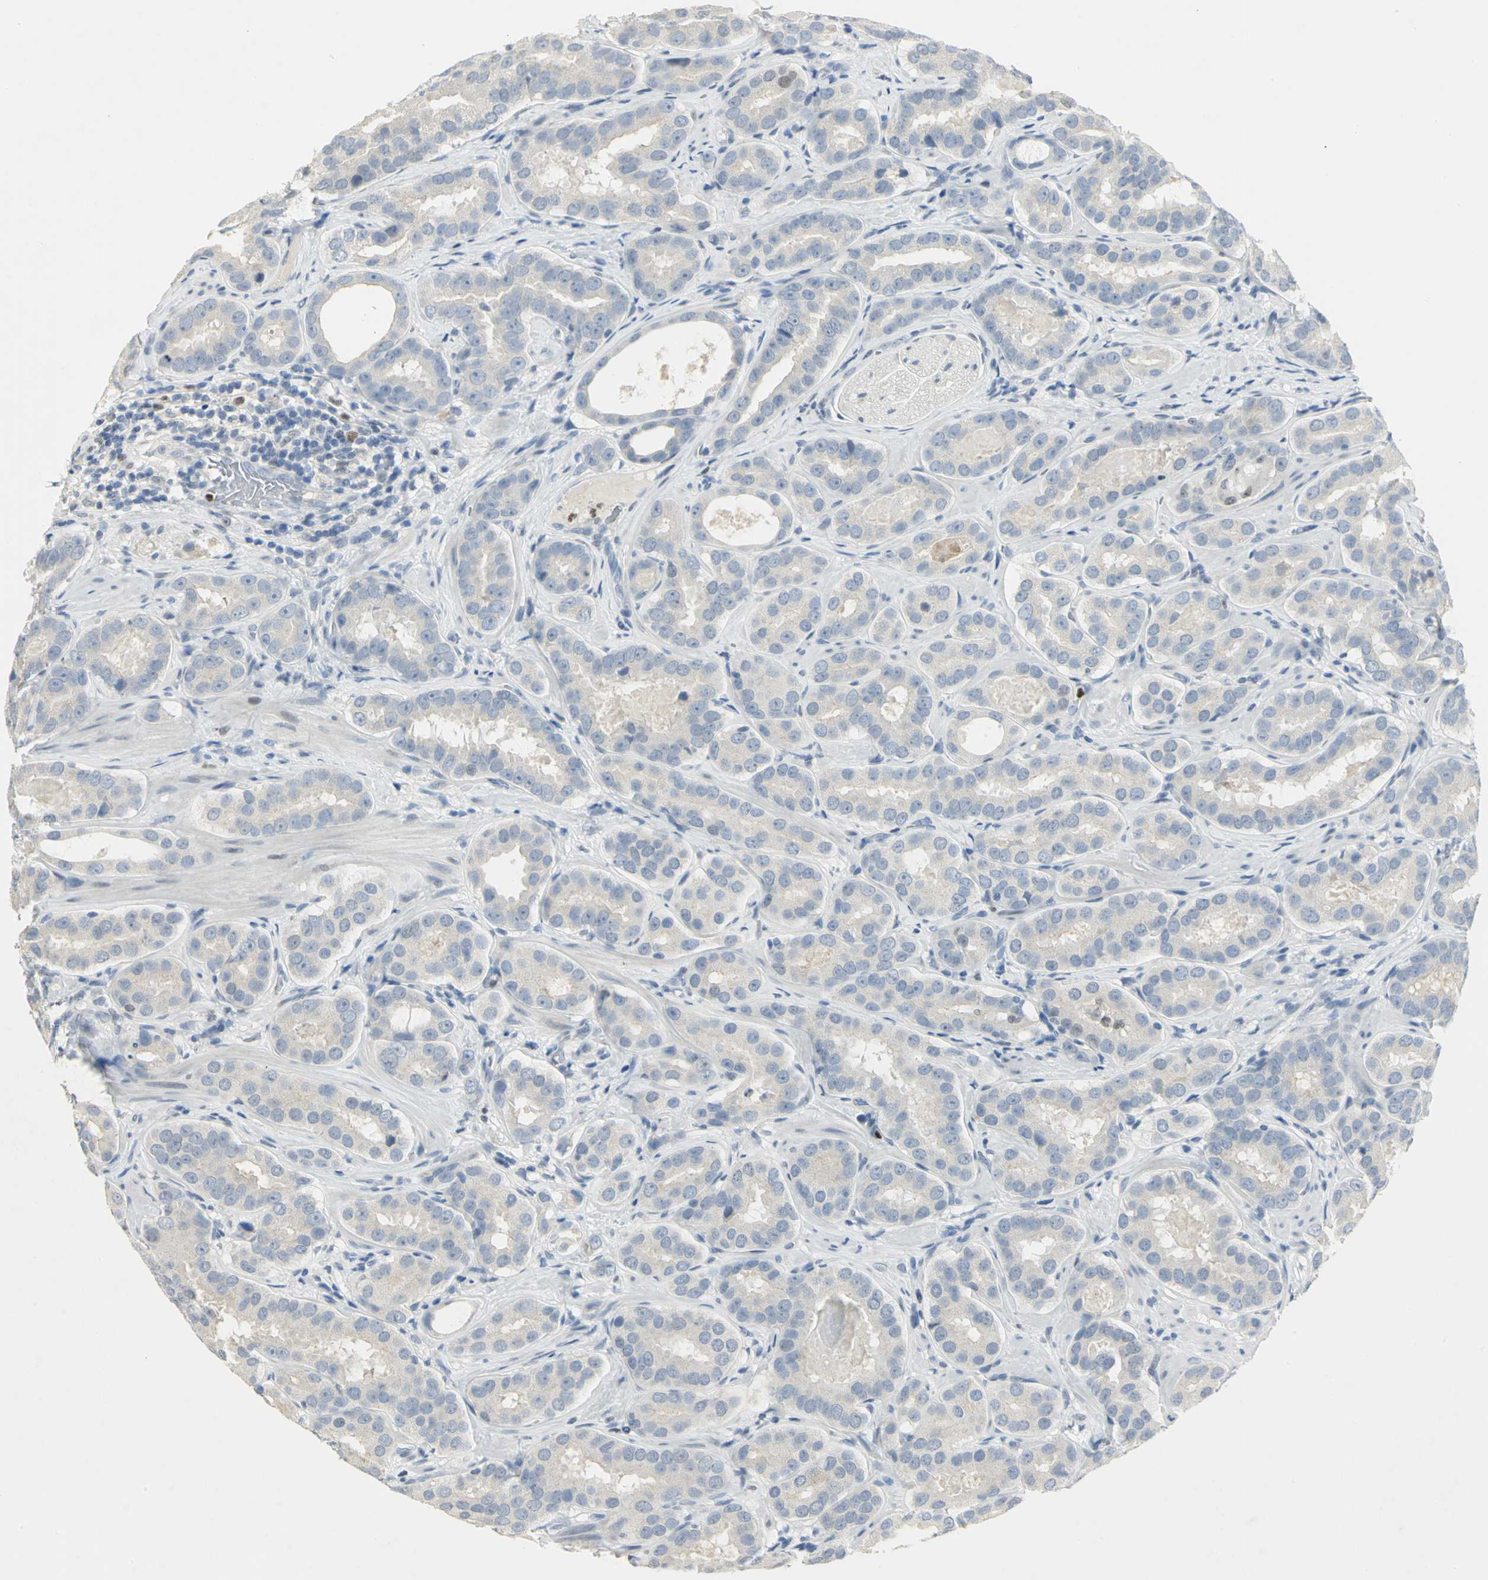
{"staining": {"intensity": "moderate", "quantity": "<25%", "location": "nuclear"}, "tissue": "prostate cancer", "cell_type": "Tumor cells", "image_type": "cancer", "snomed": [{"axis": "morphology", "description": "Adenocarcinoma, Low grade"}, {"axis": "topography", "description": "Prostate"}], "caption": "Immunohistochemical staining of prostate cancer (adenocarcinoma (low-grade)) shows low levels of moderate nuclear protein staining in about <25% of tumor cells. (brown staining indicates protein expression, while blue staining denotes nuclei).", "gene": "BCL6", "patient": {"sex": "male", "age": 59}}